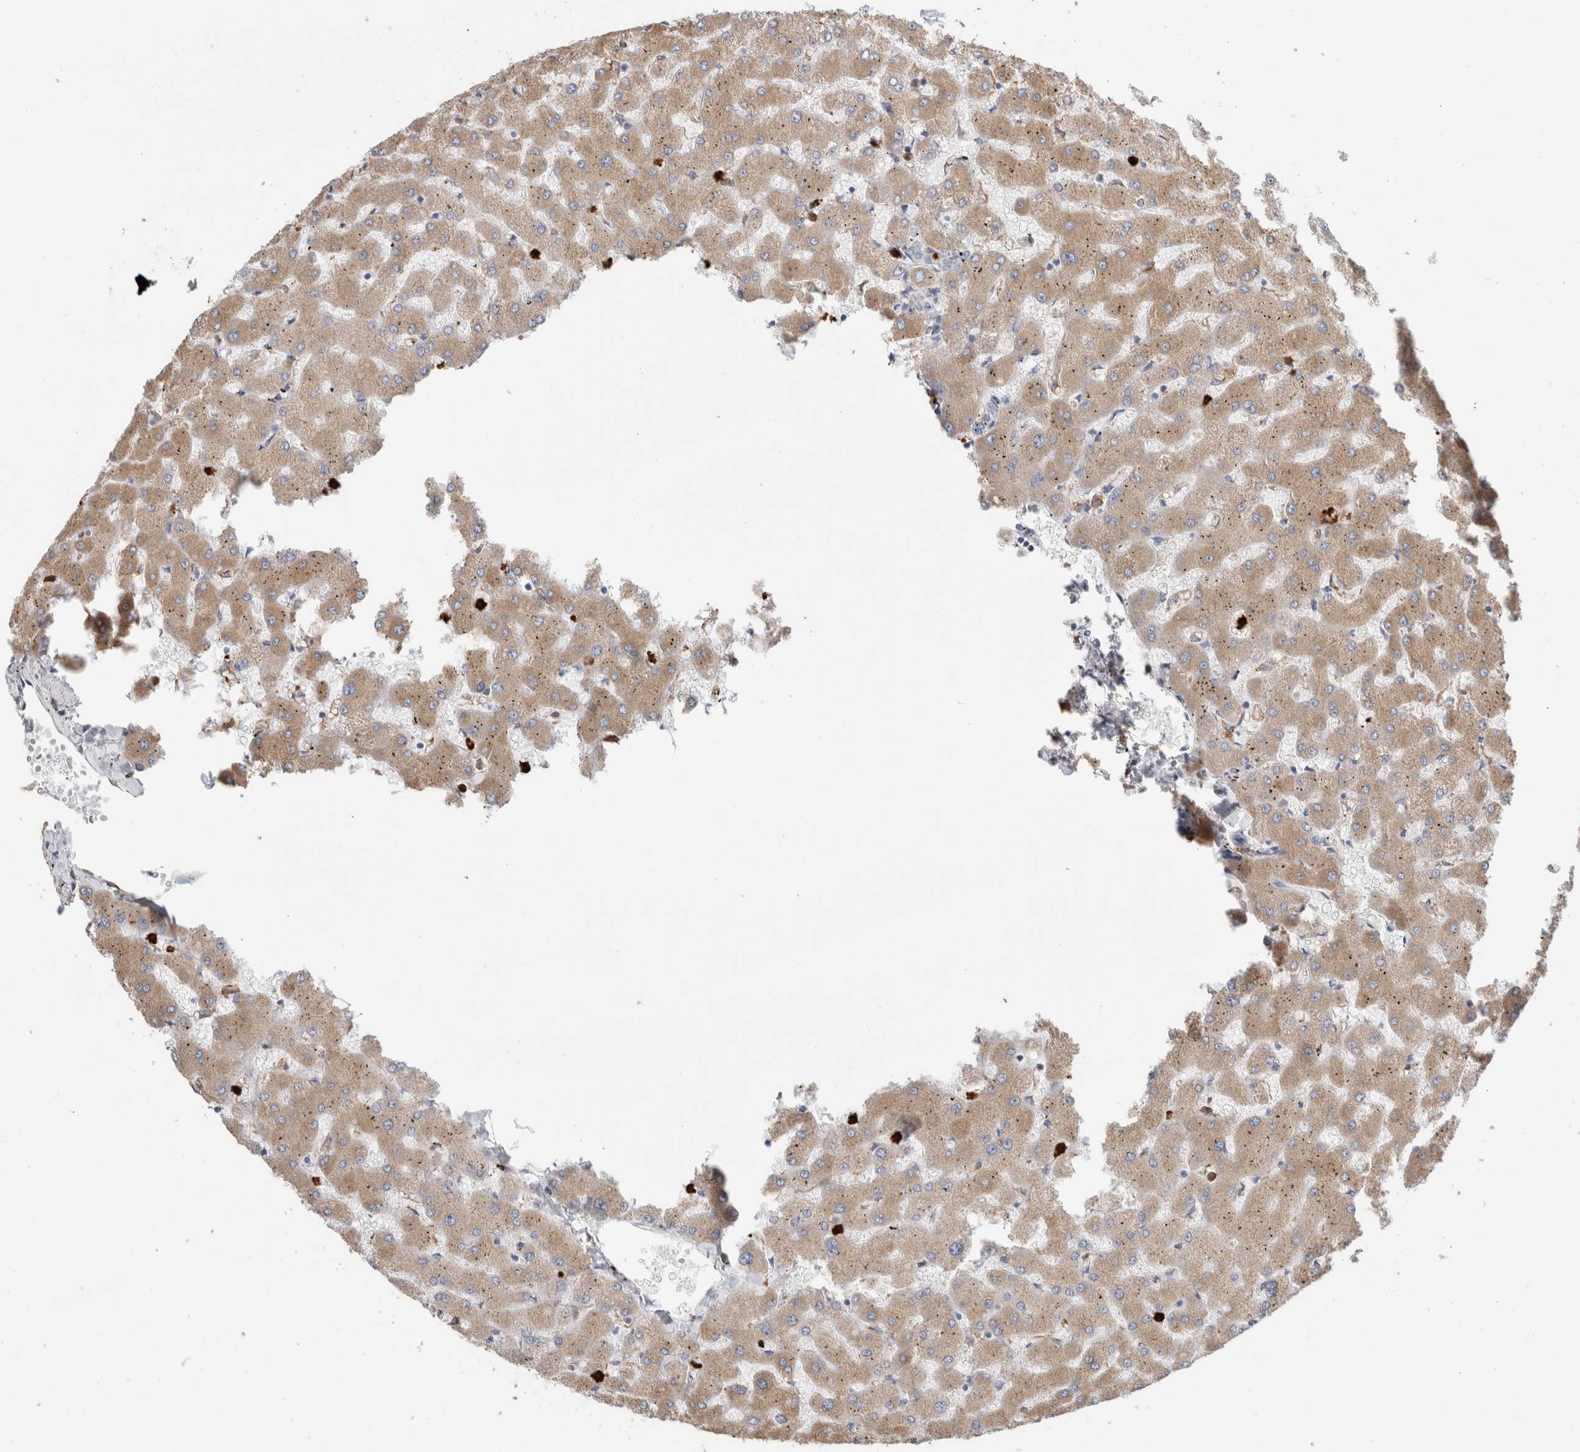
{"staining": {"intensity": "negative", "quantity": "none", "location": "none"}, "tissue": "liver", "cell_type": "Cholangiocytes", "image_type": "normal", "snomed": [{"axis": "morphology", "description": "Normal tissue, NOS"}, {"axis": "topography", "description": "Liver"}], "caption": "Liver stained for a protein using immunohistochemistry (IHC) demonstrates no positivity cholangiocytes.", "gene": "P4HA1", "patient": {"sex": "female", "age": 63}}